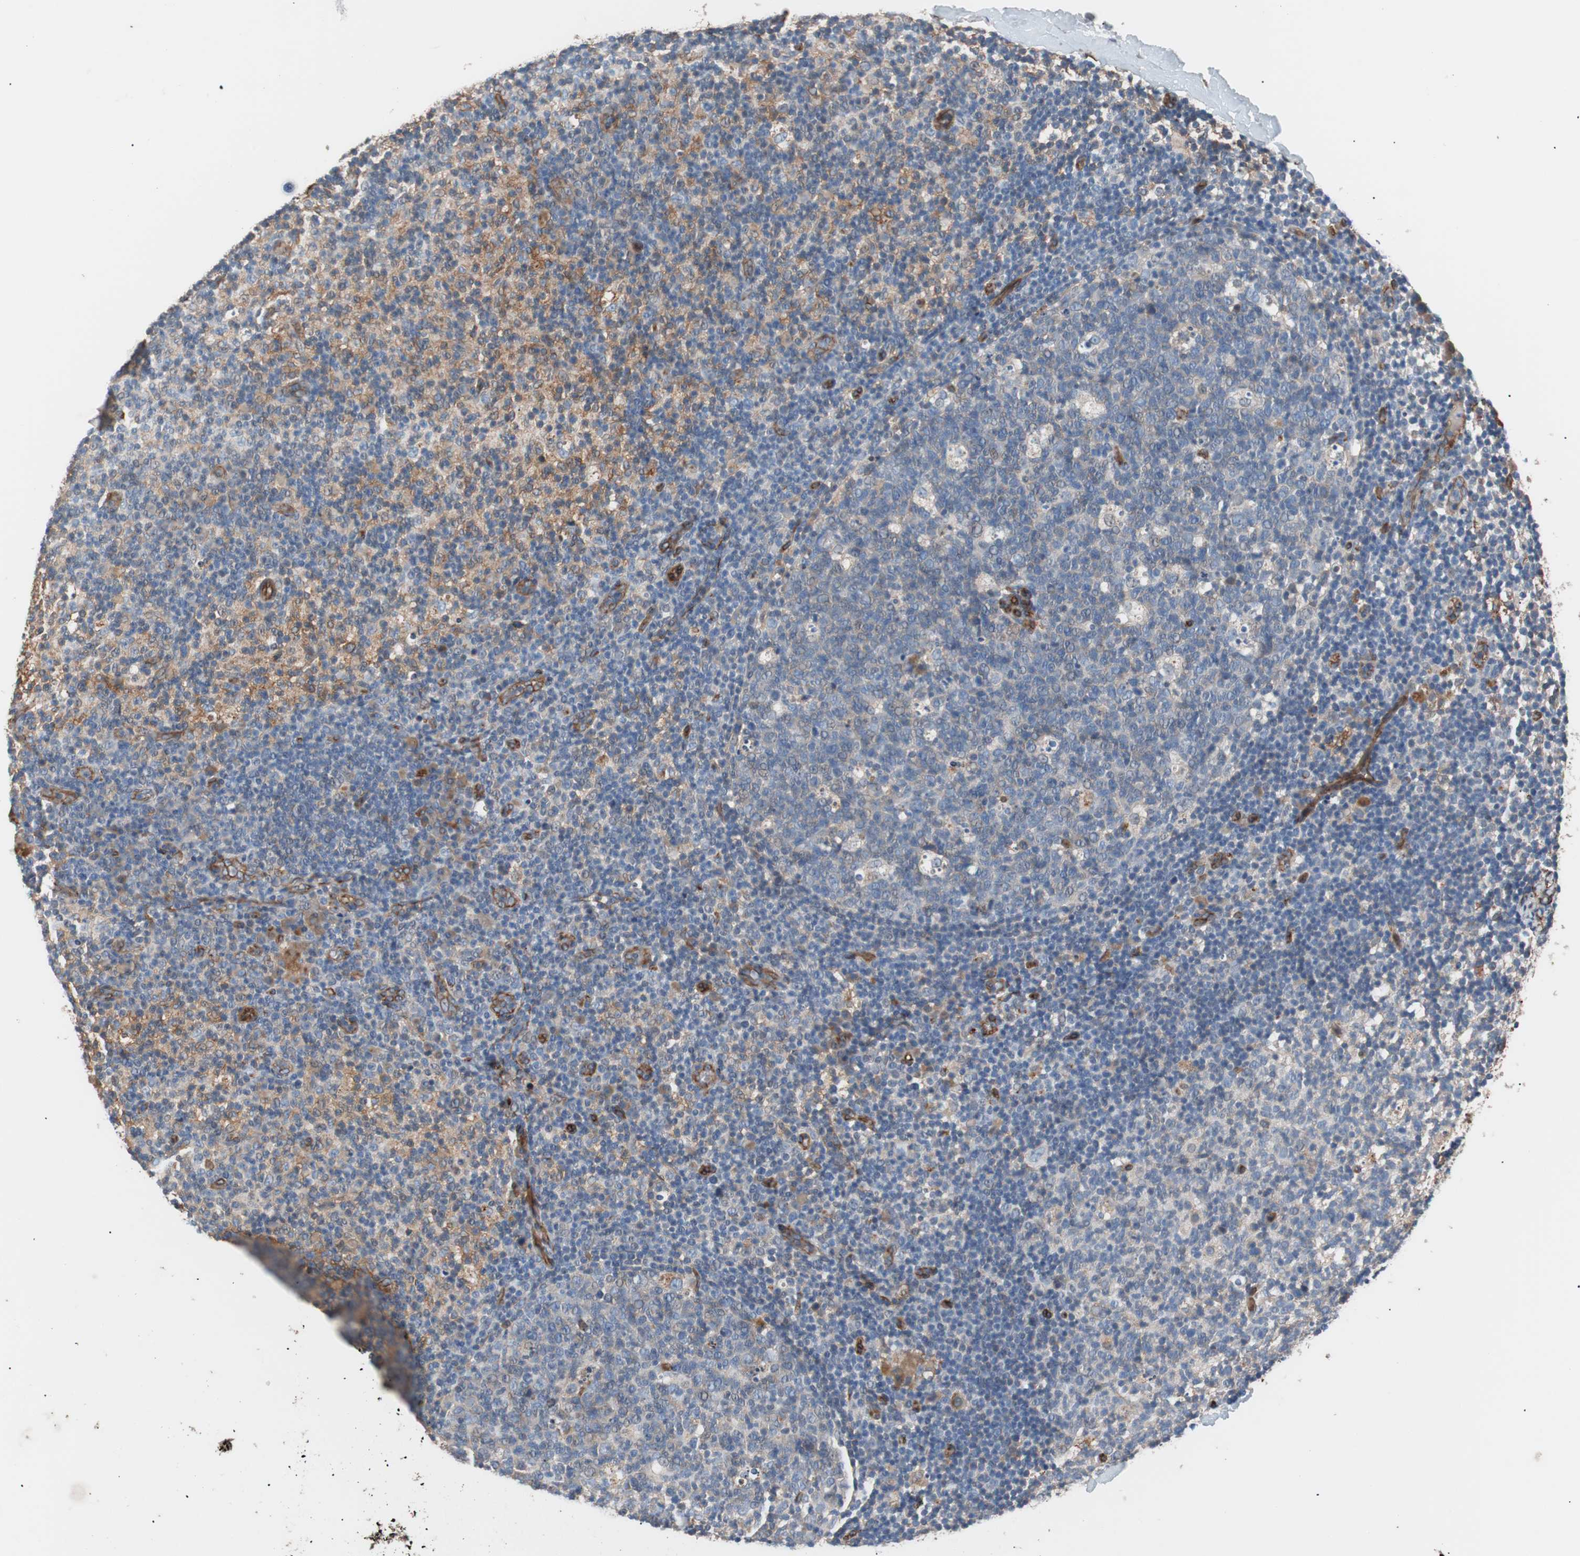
{"staining": {"intensity": "weak", "quantity": "<25%", "location": "cytoplasmic/membranous"}, "tissue": "lymph node", "cell_type": "Germinal center cells", "image_type": "normal", "snomed": [{"axis": "morphology", "description": "Normal tissue, NOS"}, {"axis": "morphology", "description": "Inflammation, NOS"}, {"axis": "topography", "description": "Lymph node"}], "caption": "Germinal center cells are negative for protein expression in normal human lymph node. (DAB IHC, high magnification).", "gene": "SPINT1", "patient": {"sex": "male", "age": 55}}